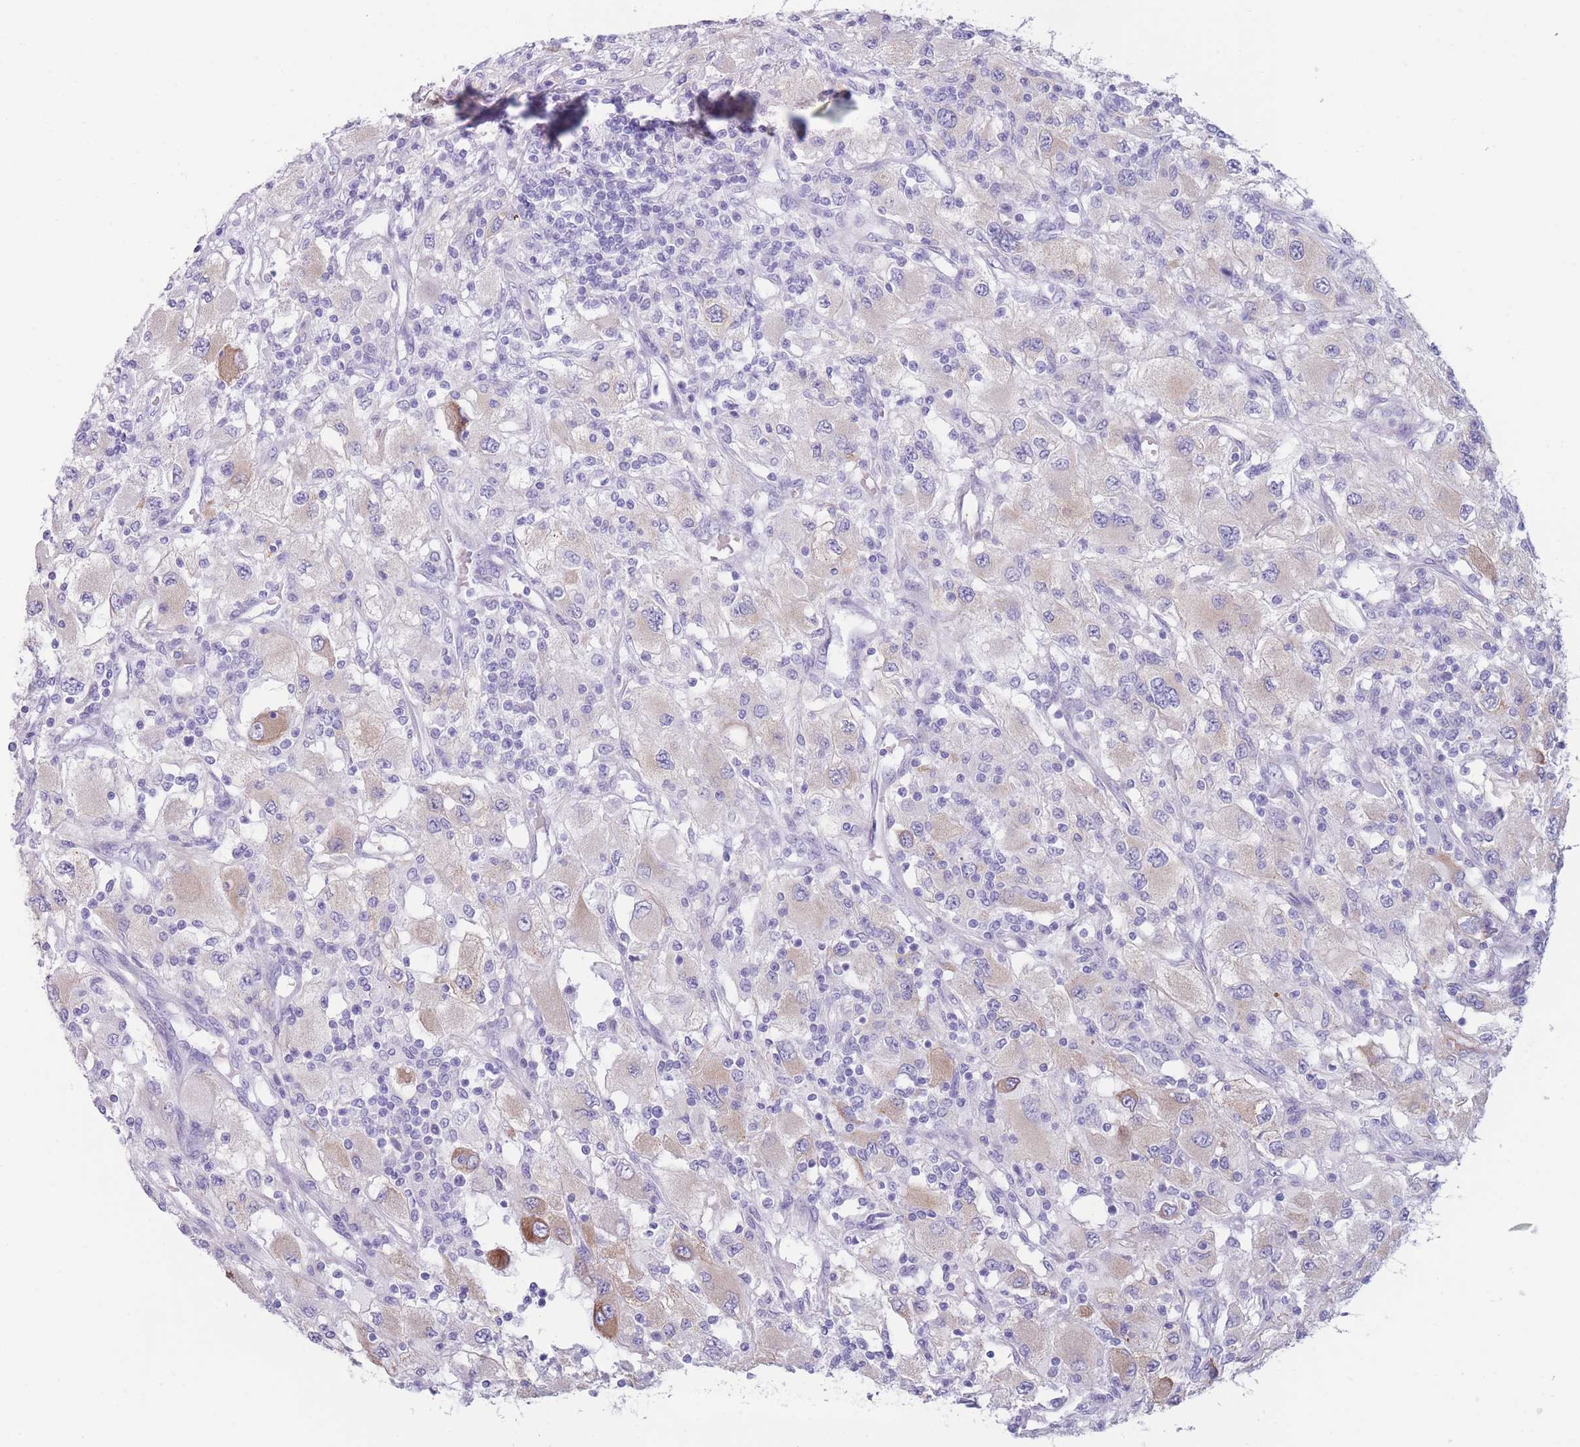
{"staining": {"intensity": "strong", "quantity": "<25%", "location": "cytoplasmic/membranous"}, "tissue": "renal cancer", "cell_type": "Tumor cells", "image_type": "cancer", "snomed": [{"axis": "morphology", "description": "Adenocarcinoma, NOS"}, {"axis": "topography", "description": "Kidney"}], "caption": "IHC photomicrograph of renal adenocarcinoma stained for a protein (brown), which displays medium levels of strong cytoplasmic/membranous staining in about <25% of tumor cells.", "gene": "COL27A1", "patient": {"sex": "female", "age": 67}}